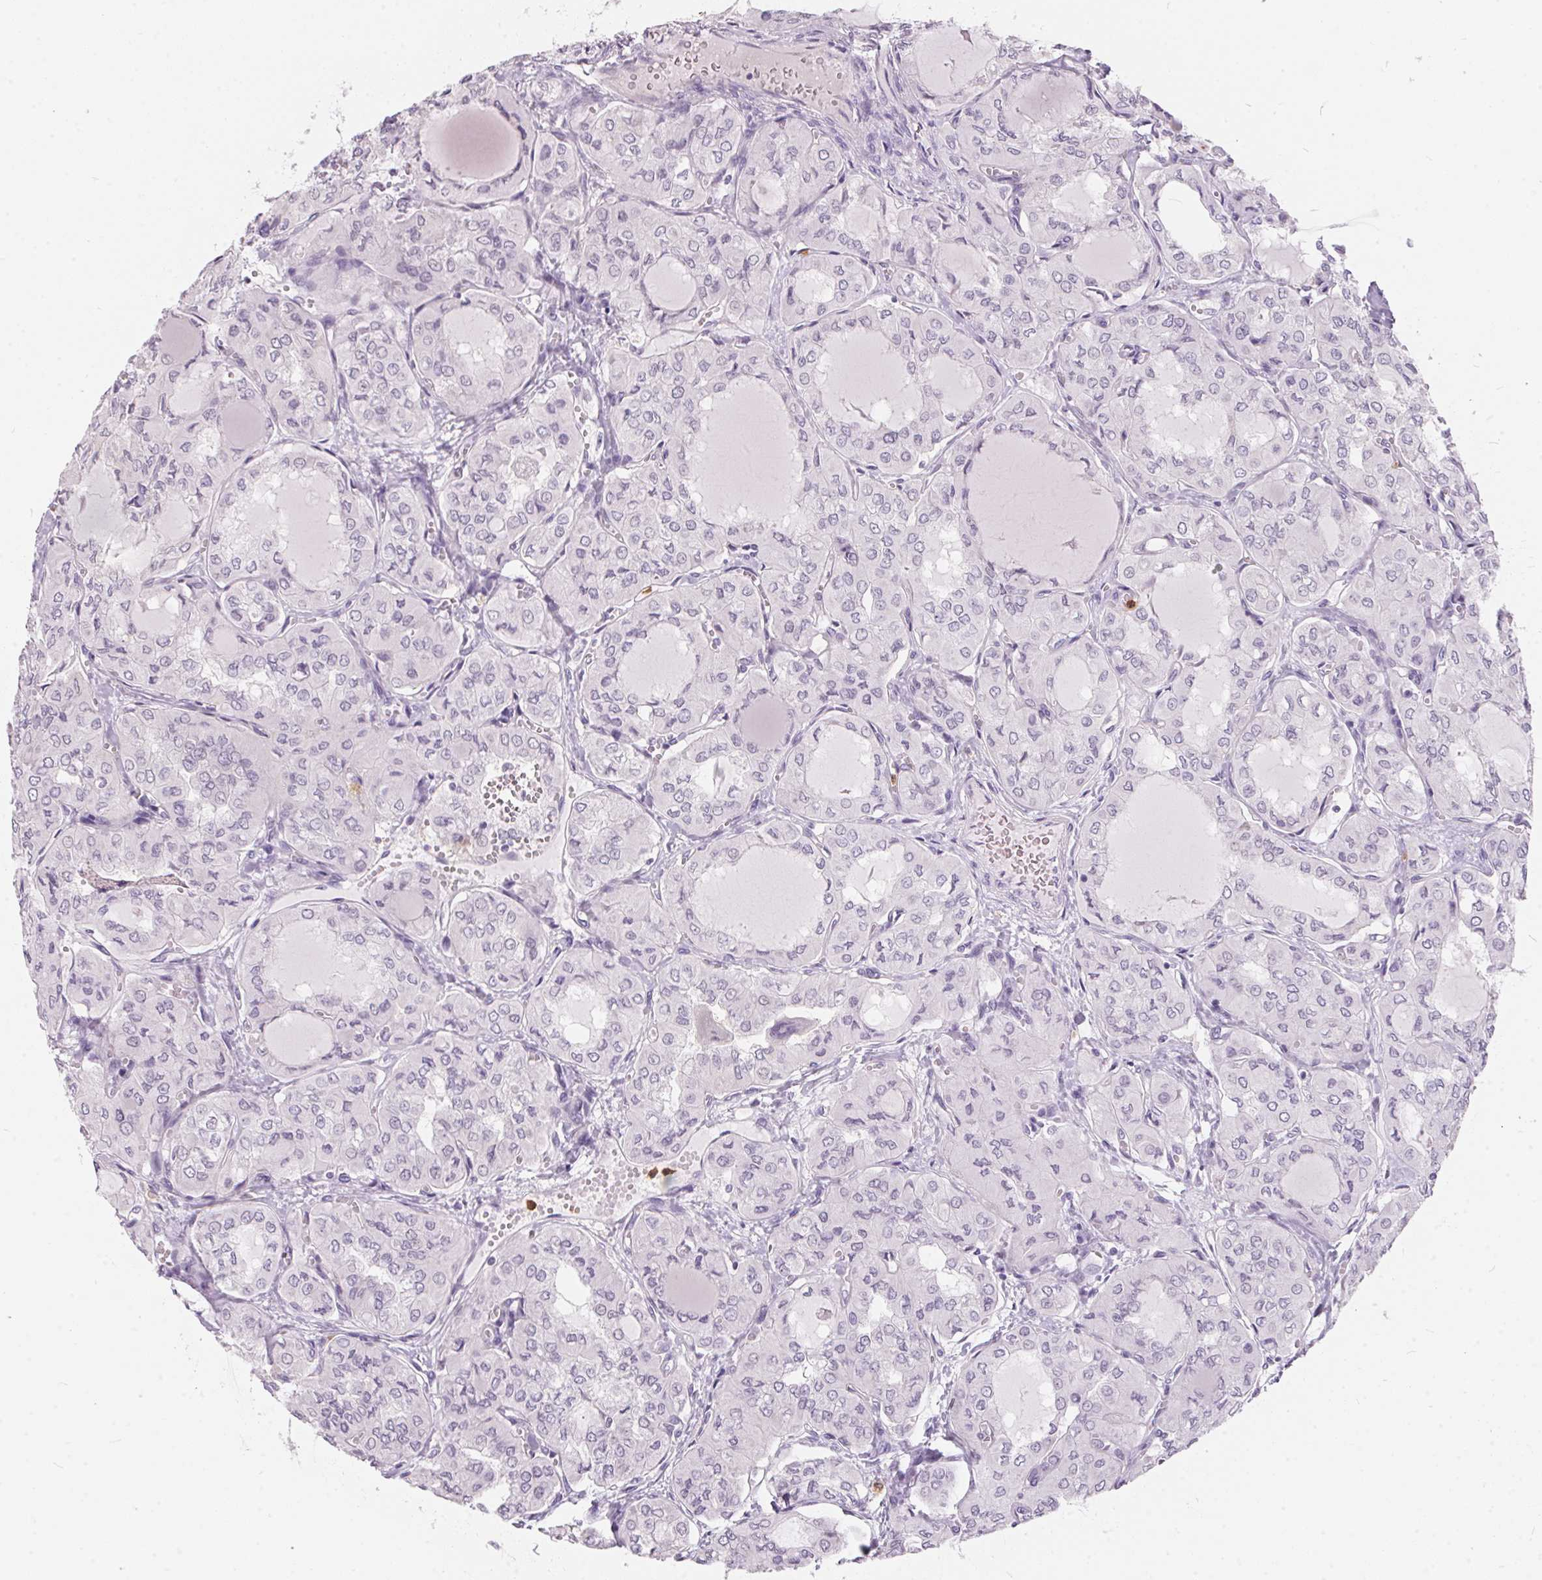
{"staining": {"intensity": "negative", "quantity": "none", "location": "none"}, "tissue": "thyroid cancer", "cell_type": "Tumor cells", "image_type": "cancer", "snomed": [{"axis": "morphology", "description": "Papillary adenocarcinoma, NOS"}, {"axis": "topography", "description": "Thyroid gland"}], "caption": "The image exhibits no significant staining in tumor cells of thyroid cancer. Brightfield microscopy of IHC stained with DAB (3,3'-diaminobenzidine) (brown) and hematoxylin (blue), captured at high magnification.", "gene": "SERPINB1", "patient": {"sex": "male", "age": 20}}